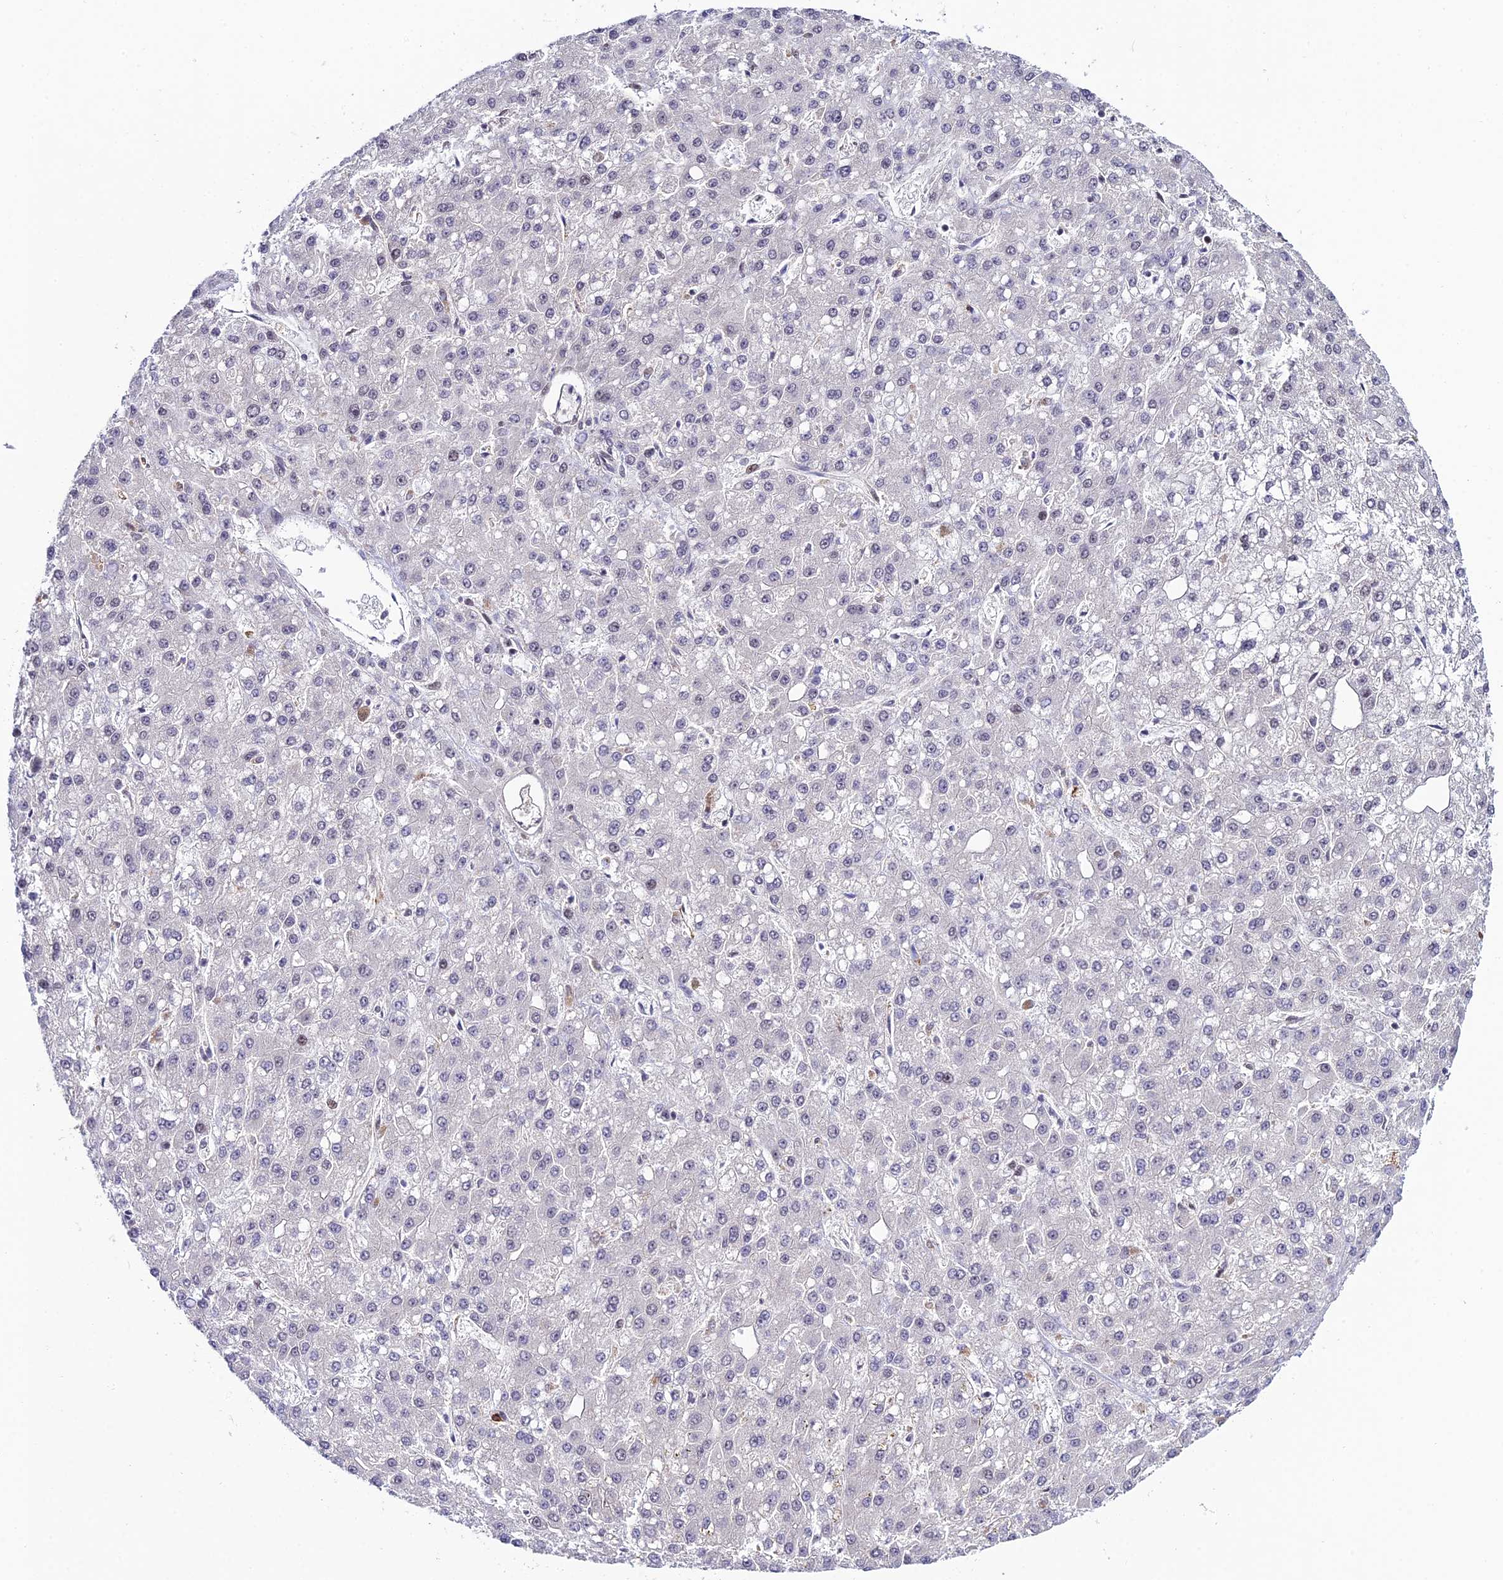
{"staining": {"intensity": "weak", "quantity": "<25%", "location": "nuclear"}, "tissue": "liver cancer", "cell_type": "Tumor cells", "image_type": "cancer", "snomed": [{"axis": "morphology", "description": "Carcinoma, Hepatocellular, NOS"}, {"axis": "topography", "description": "Liver"}], "caption": "Immunohistochemistry (IHC) of human hepatocellular carcinoma (liver) demonstrates no positivity in tumor cells. Nuclei are stained in blue.", "gene": "SYT15", "patient": {"sex": "male", "age": 67}}